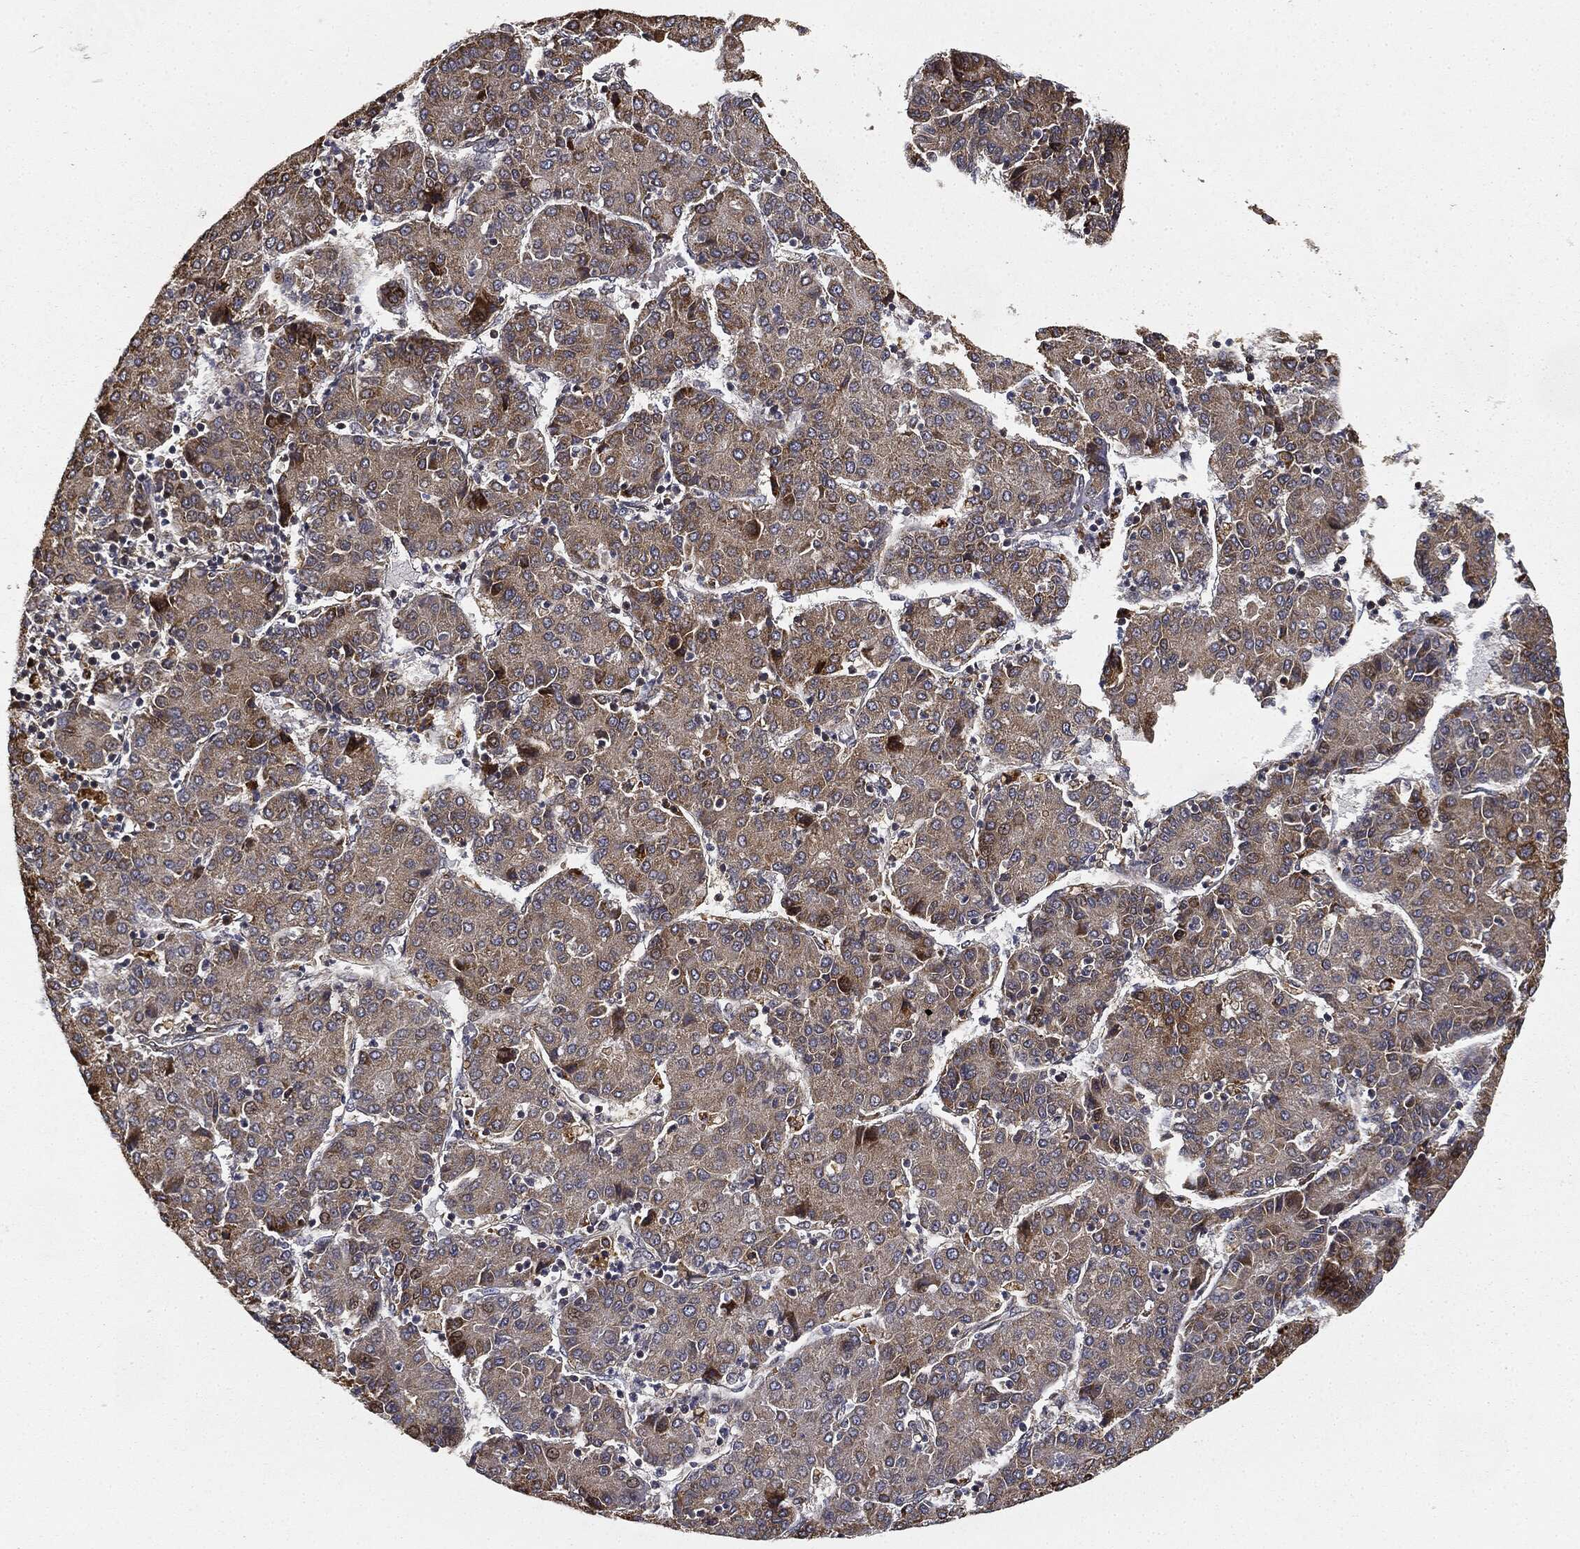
{"staining": {"intensity": "weak", "quantity": ">75%", "location": "cytoplasmic/membranous"}, "tissue": "liver cancer", "cell_type": "Tumor cells", "image_type": "cancer", "snomed": [{"axis": "morphology", "description": "Carcinoma, Hepatocellular, NOS"}, {"axis": "topography", "description": "Liver"}], "caption": "High-magnification brightfield microscopy of liver hepatocellular carcinoma stained with DAB (brown) and counterstained with hematoxylin (blue). tumor cells exhibit weak cytoplasmic/membranous expression is seen in about>75% of cells.", "gene": "MIER2", "patient": {"sex": "male", "age": 65}}